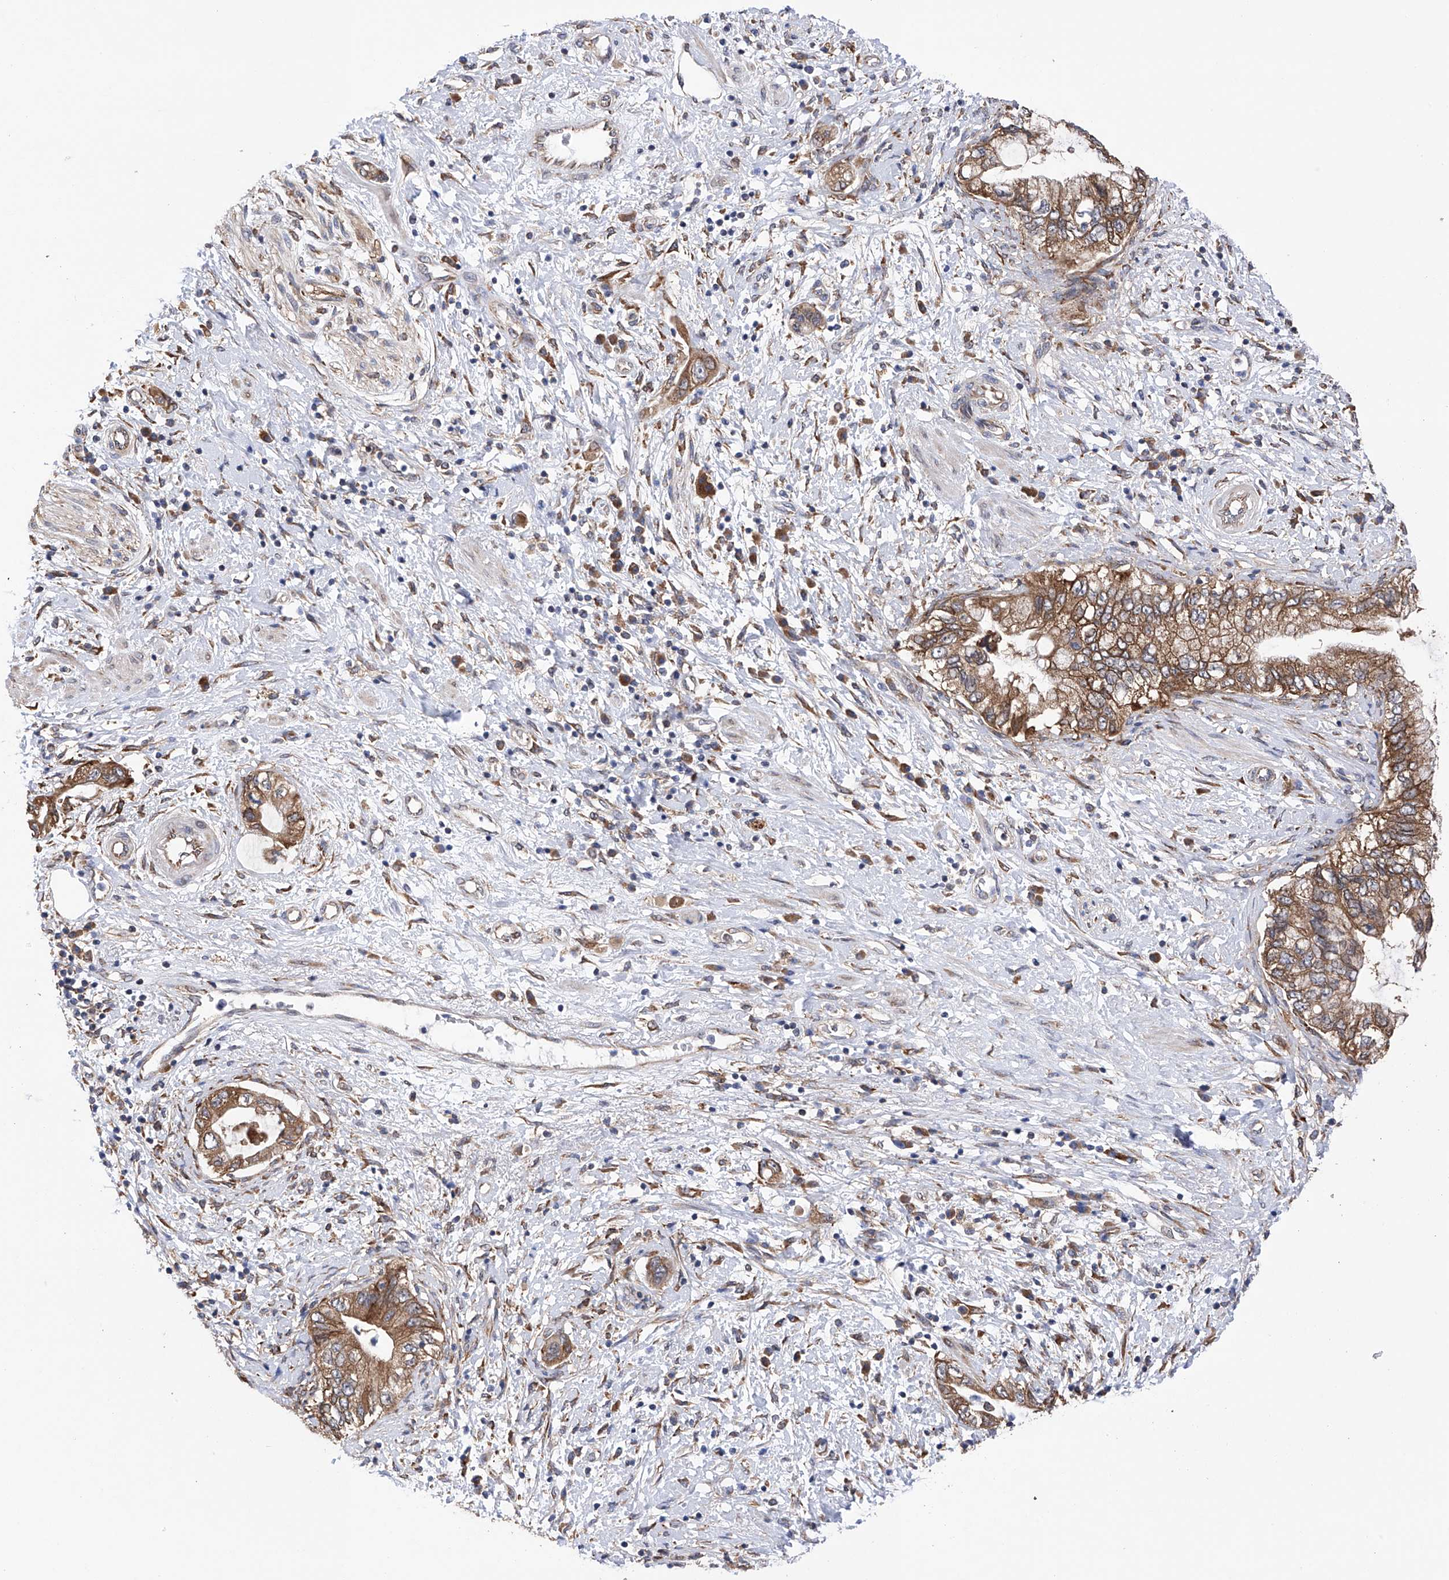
{"staining": {"intensity": "moderate", "quantity": ">75%", "location": "cytoplasmic/membranous"}, "tissue": "pancreatic cancer", "cell_type": "Tumor cells", "image_type": "cancer", "snomed": [{"axis": "morphology", "description": "Adenocarcinoma, NOS"}, {"axis": "topography", "description": "Pancreas"}], "caption": "The micrograph displays immunohistochemical staining of pancreatic adenocarcinoma. There is moderate cytoplasmic/membranous staining is appreciated in approximately >75% of tumor cells.", "gene": "DNAH8", "patient": {"sex": "female", "age": 73}}